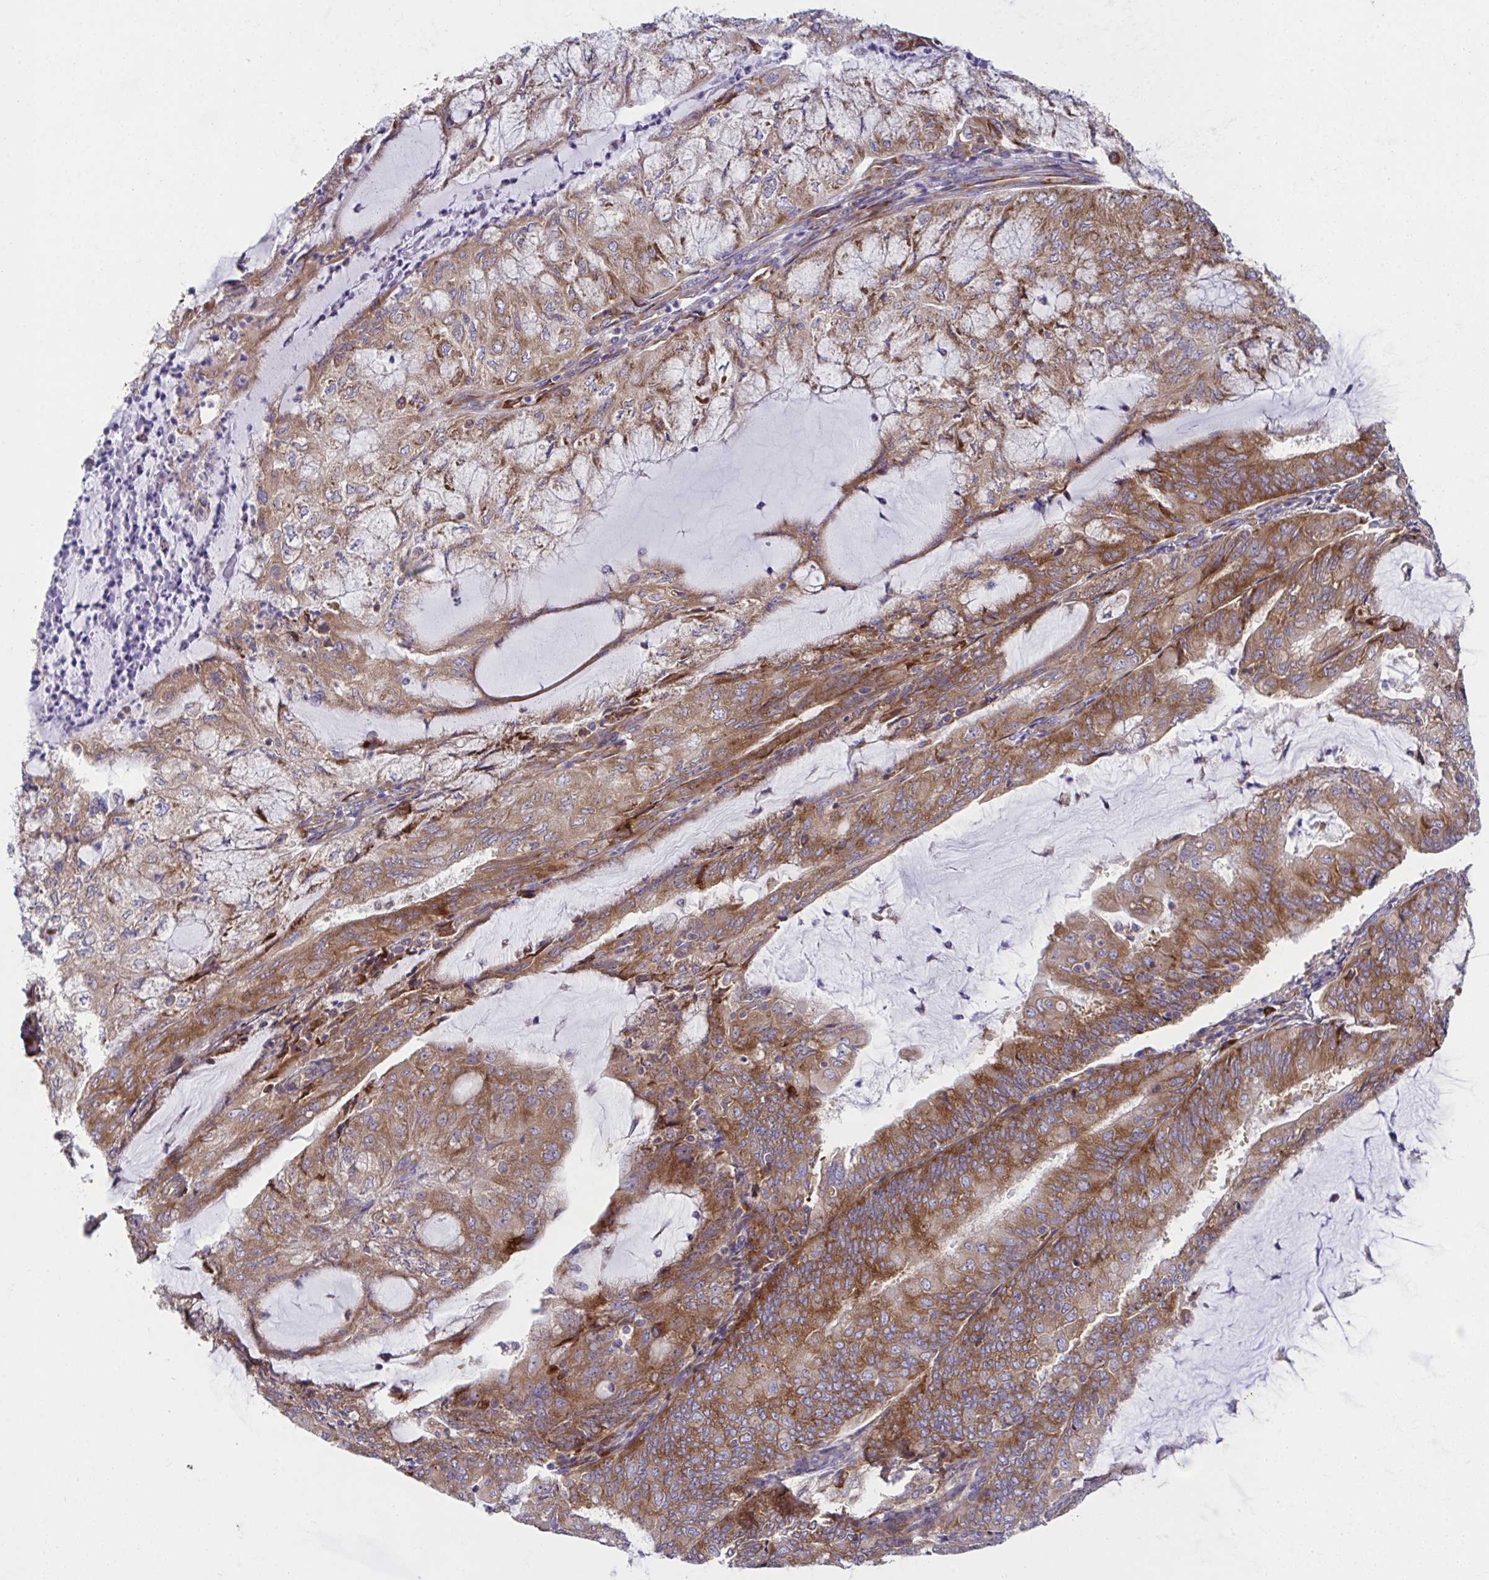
{"staining": {"intensity": "moderate", "quantity": ">75%", "location": "cytoplasmic/membranous"}, "tissue": "endometrial cancer", "cell_type": "Tumor cells", "image_type": "cancer", "snomed": [{"axis": "morphology", "description": "Adenocarcinoma, NOS"}, {"axis": "topography", "description": "Endometrium"}], "caption": "Brown immunohistochemical staining in human endometrial cancer (adenocarcinoma) demonstrates moderate cytoplasmic/membranous staining in approximately >75% of tumor cells.", "gene": "FAU", "patient": {"sex": "female", "age": 81}}